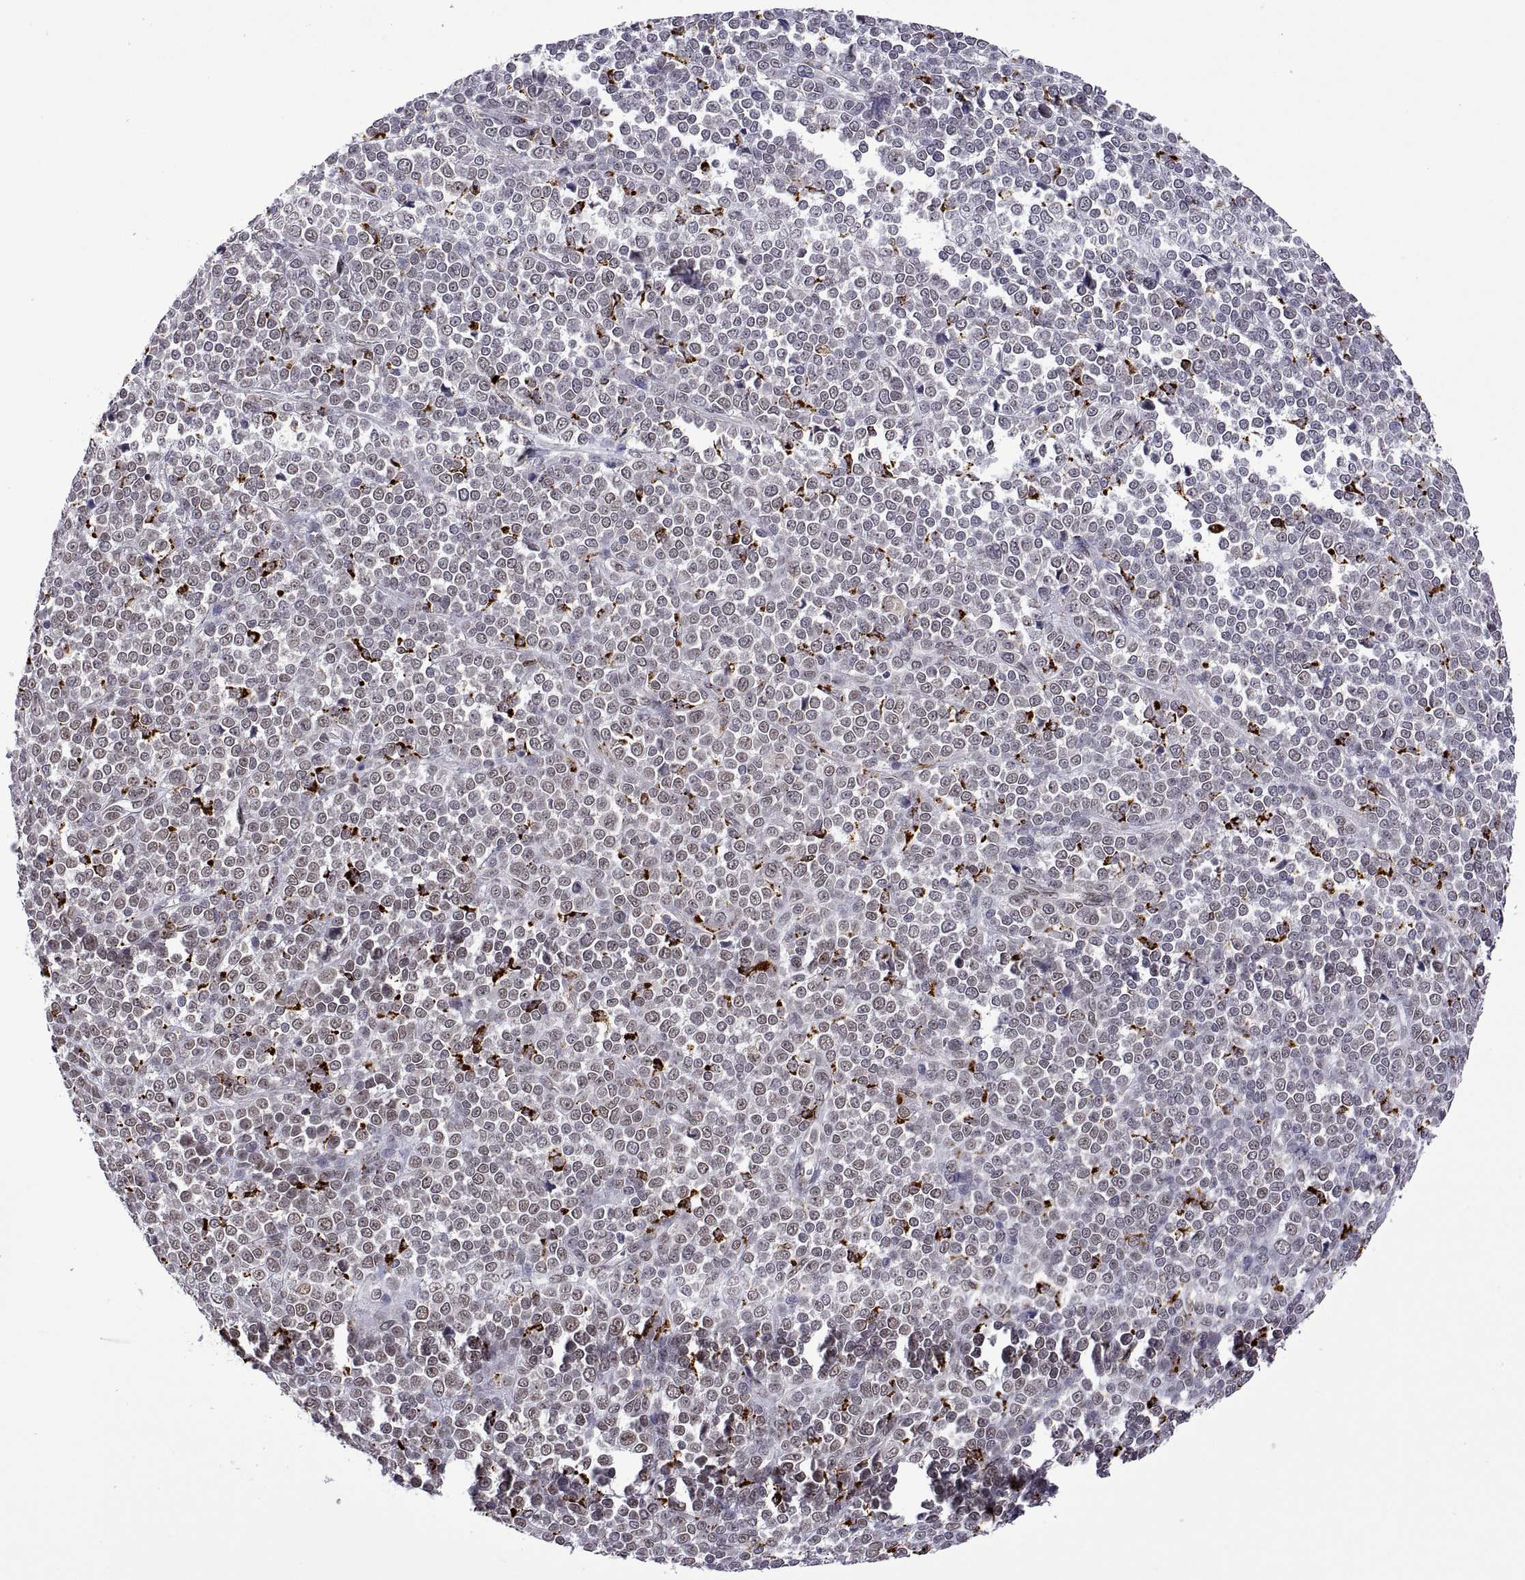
{"staining": {"intensity": "negative", "quantity": "none", "location": "none"}, "tissue": "melanoma", "cell_type": "Tumor cells", "image_type": "cancer", "snomed": [{"axis": "morphology", "description": "Malignant melanoma, NOS"}, {"axis": "topography", "description": "Skin"}], "caption": "Tumor cells are negative for protein expression in human malignant melanoma.", "gene": "NR4A1", "patient": {"sex": "female", "age": 95}}